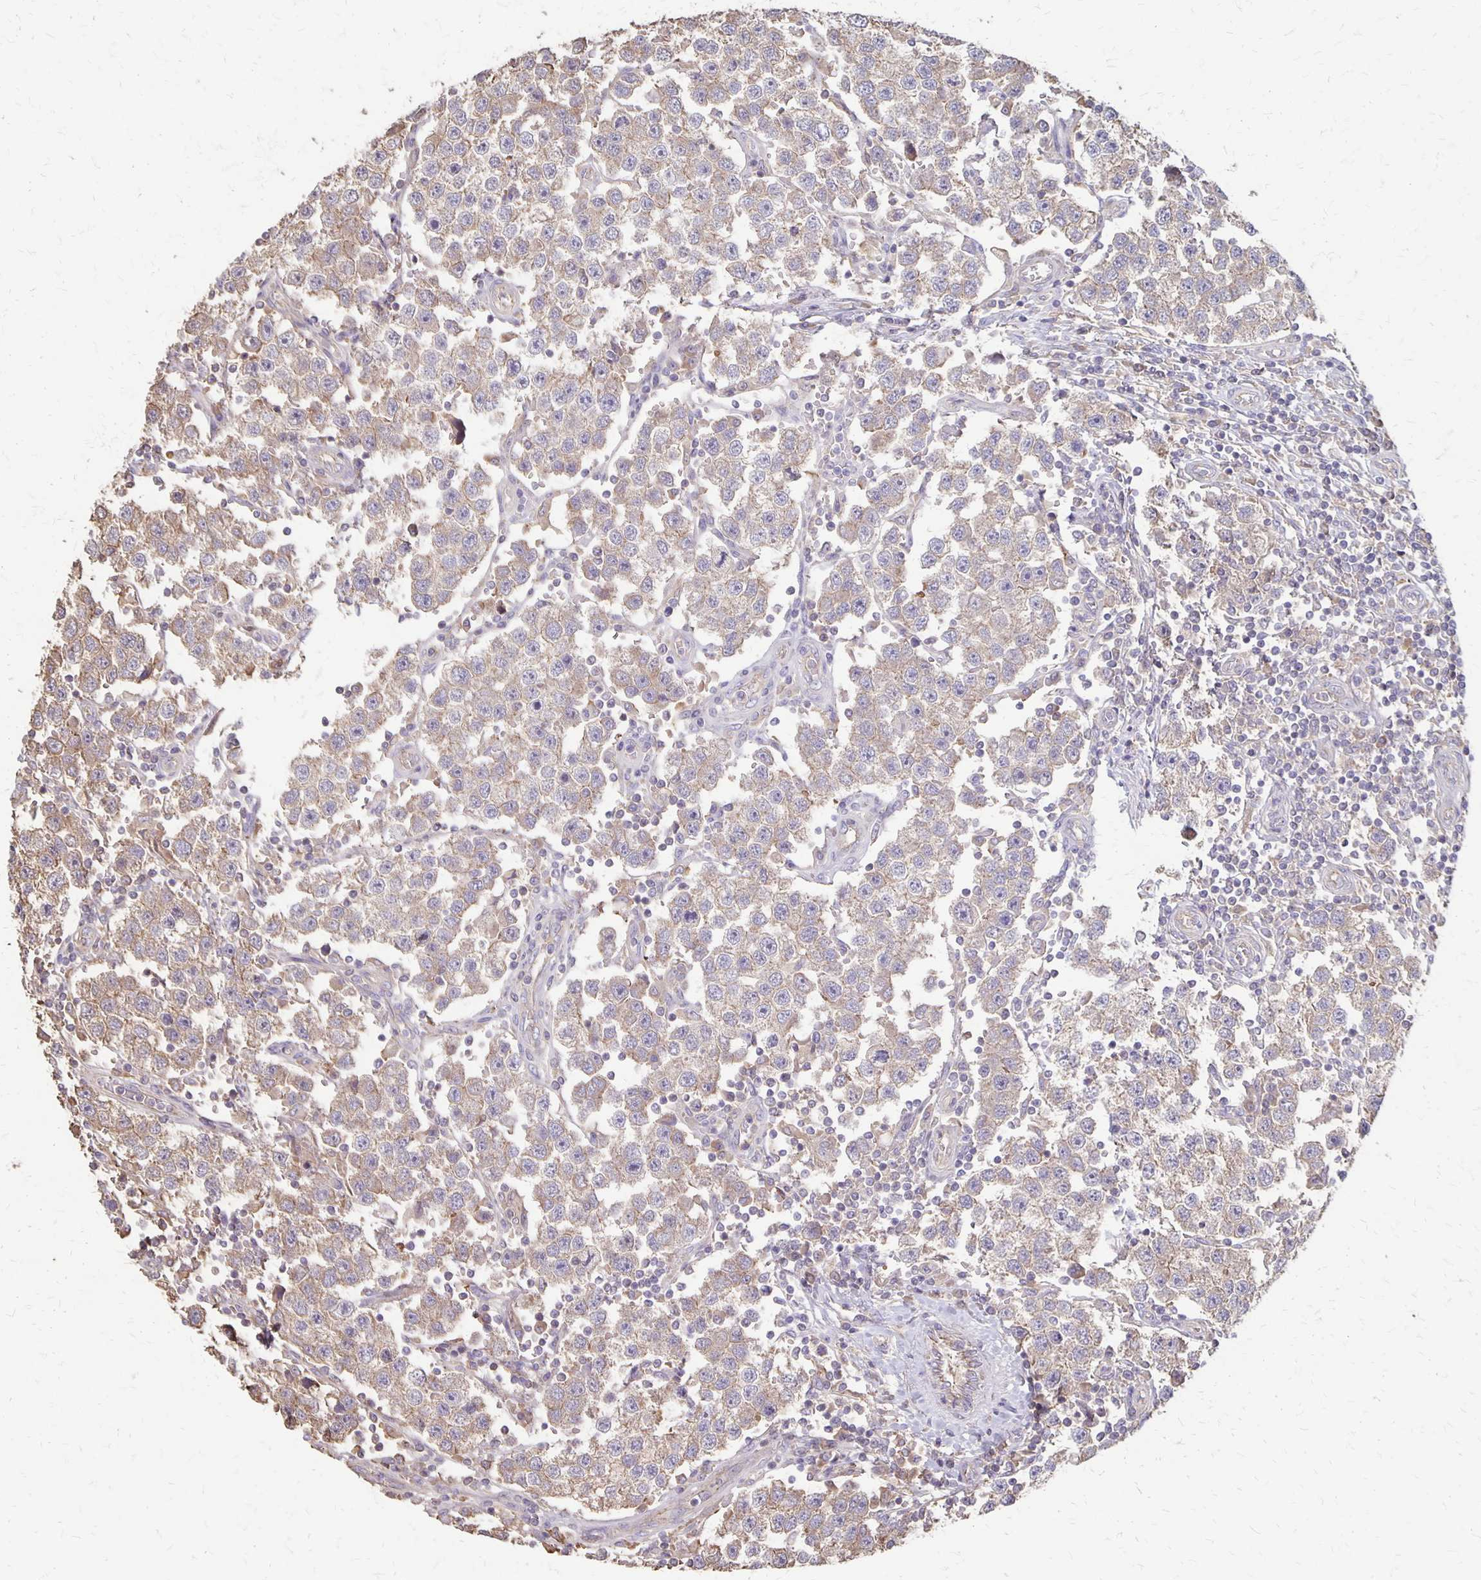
{"staining": {"intensity": "negative", "quantity": "none", "location": "none"}, "tissue": "testis cancer", "cell_type": "Tumor cells", "image_type": "cancer", "snomed": [{"axis": "morphology", "description": "Seminoma, NOS"}, {"axis": "topography", "description": "Testis"}], "caption": "The immunohistochemistry image has no significant expression in tumor cells of seminoma (testis) tissue. The staining is performed using DAB (3,3'-diaminobenzidine) brown chromogen with nuclei counter-stained in using hematoxylin.", "gene": "PROM2", "patient": {"sex": "male", "age": 37}}